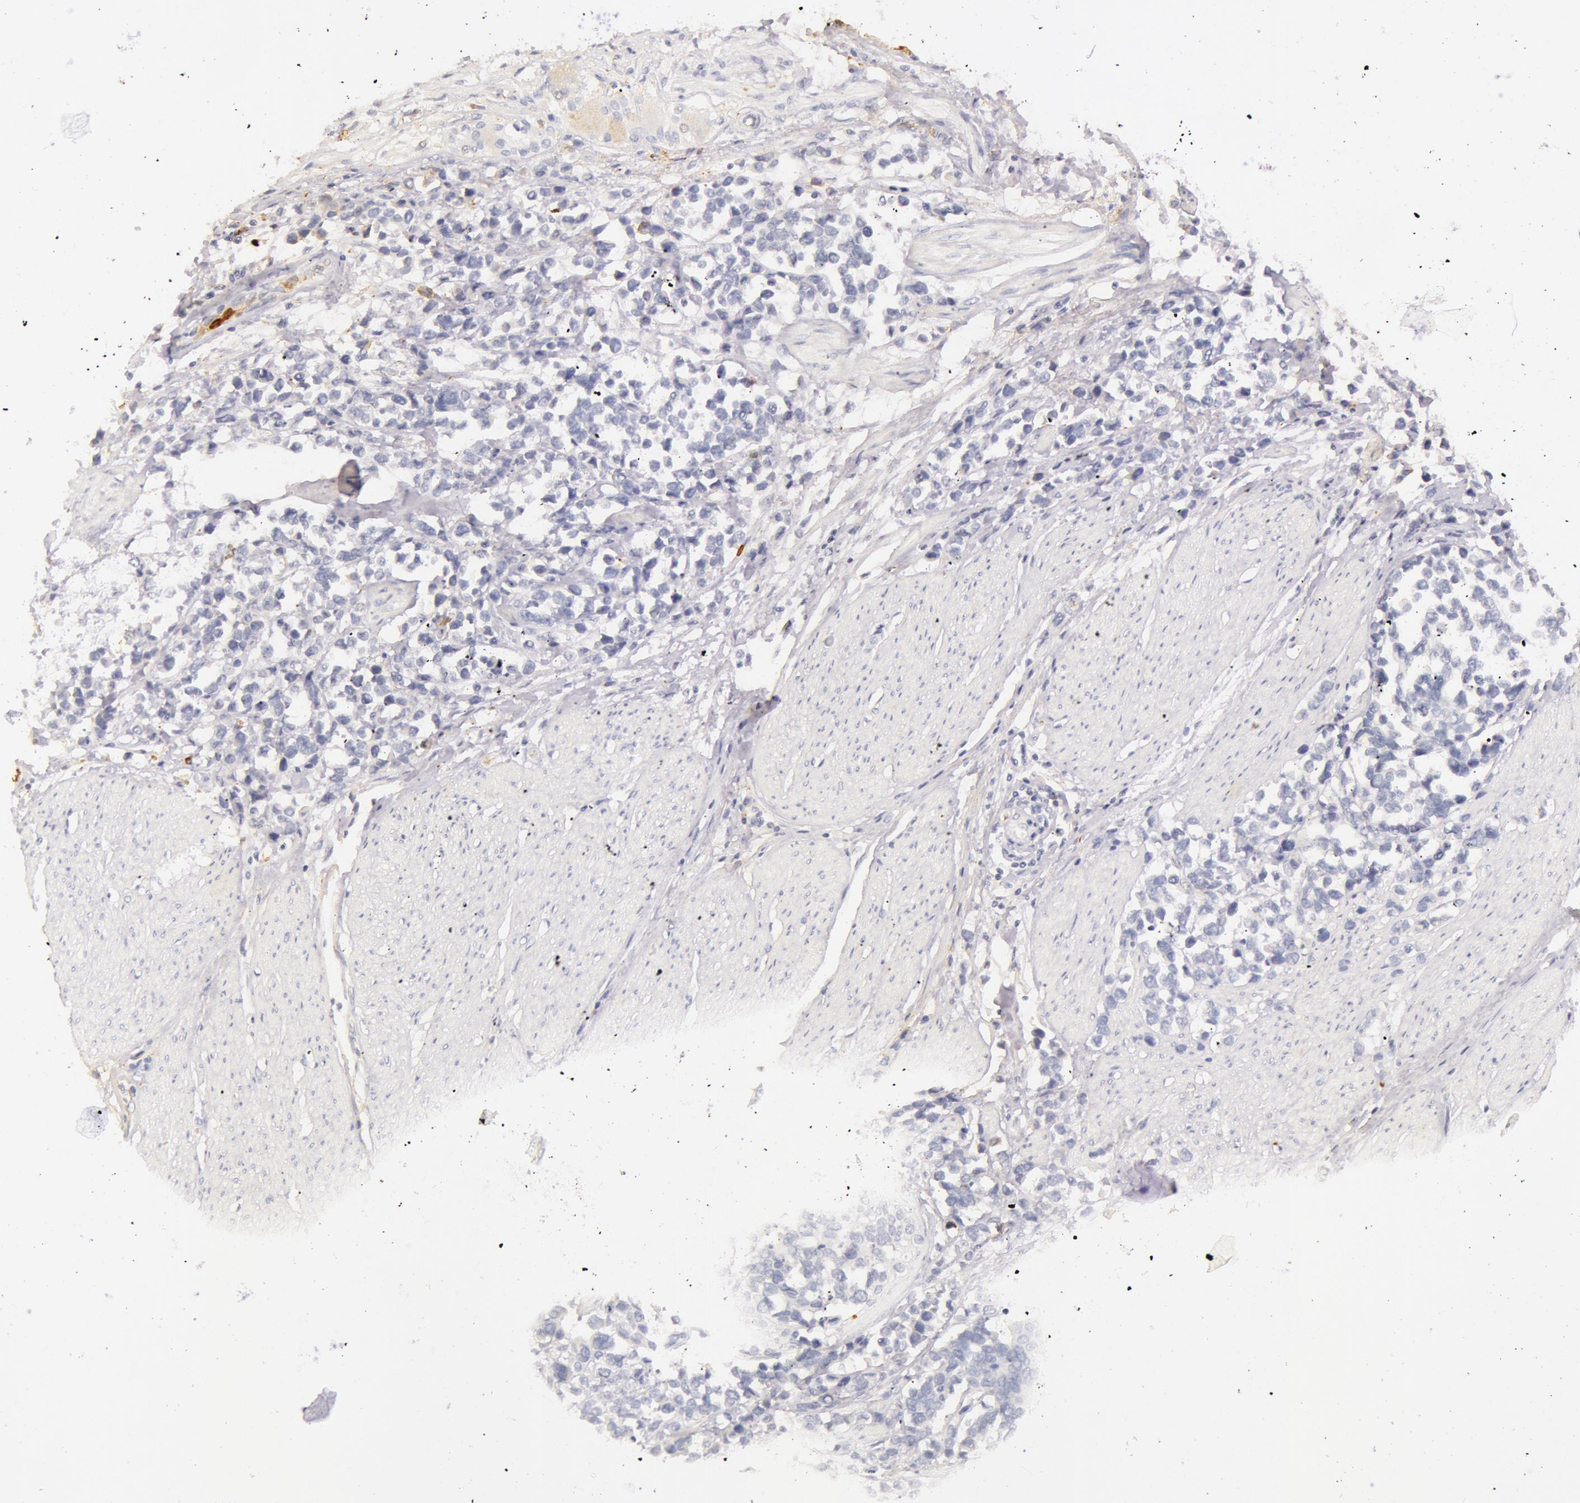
{"staining": {"intensity": "negative", "quantity": "none", "location": "none"}, "tissue": "stomach cancer", "cell_type": "Tumor cells", "image_type": "cancer", "snomed": [{"axis": "morphology", "description": "Adenocarcinoma, NOS"}, {"axis": "topography", "description": "Stomach, upper"}], "caption": "This histopathology image is of stomach adenocarcinoma stained with immunohistochemistry (IHC) to label a protein in brown with the nuclei are counter-stained blue. There is no expression in tumor cells.", "gene": "C4BPA", "patient": {"sex": "male", "age": 71}}